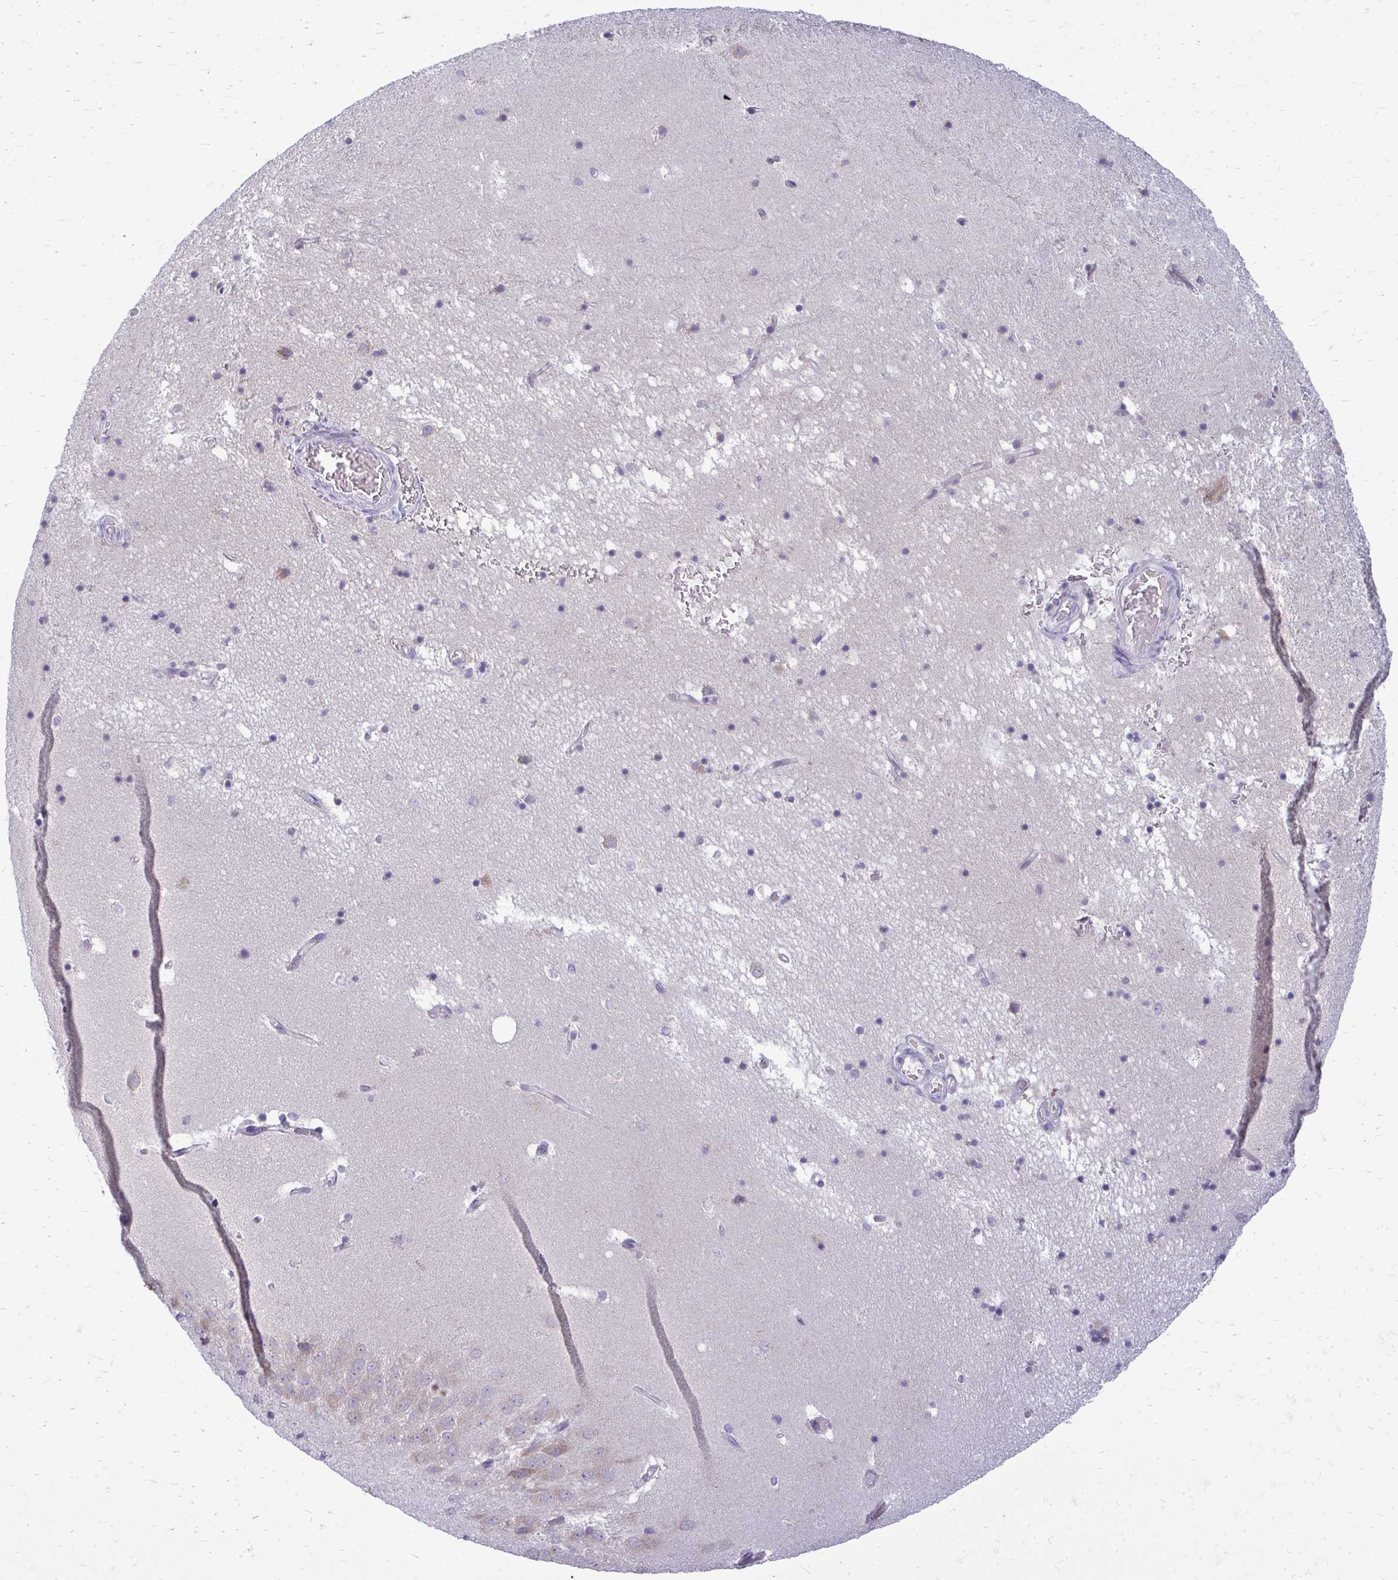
{"staining": {"intensity": "negative", "quantity": "none", "location": "none"}, "tissue": "hippocampus", "cell_type": "Glial cells", "image_type": "normal", "snomed": [{"axis": "morphology", "description": "Normal tissue, NOS"}, {"axis": "topography", "description": "Hippocampus"}], "caption": "IHC of normal human hippocampus exhibits no expression in glial cells.", "gene": "RPLP2", "patient": {"sex": "male", "age": 58}}